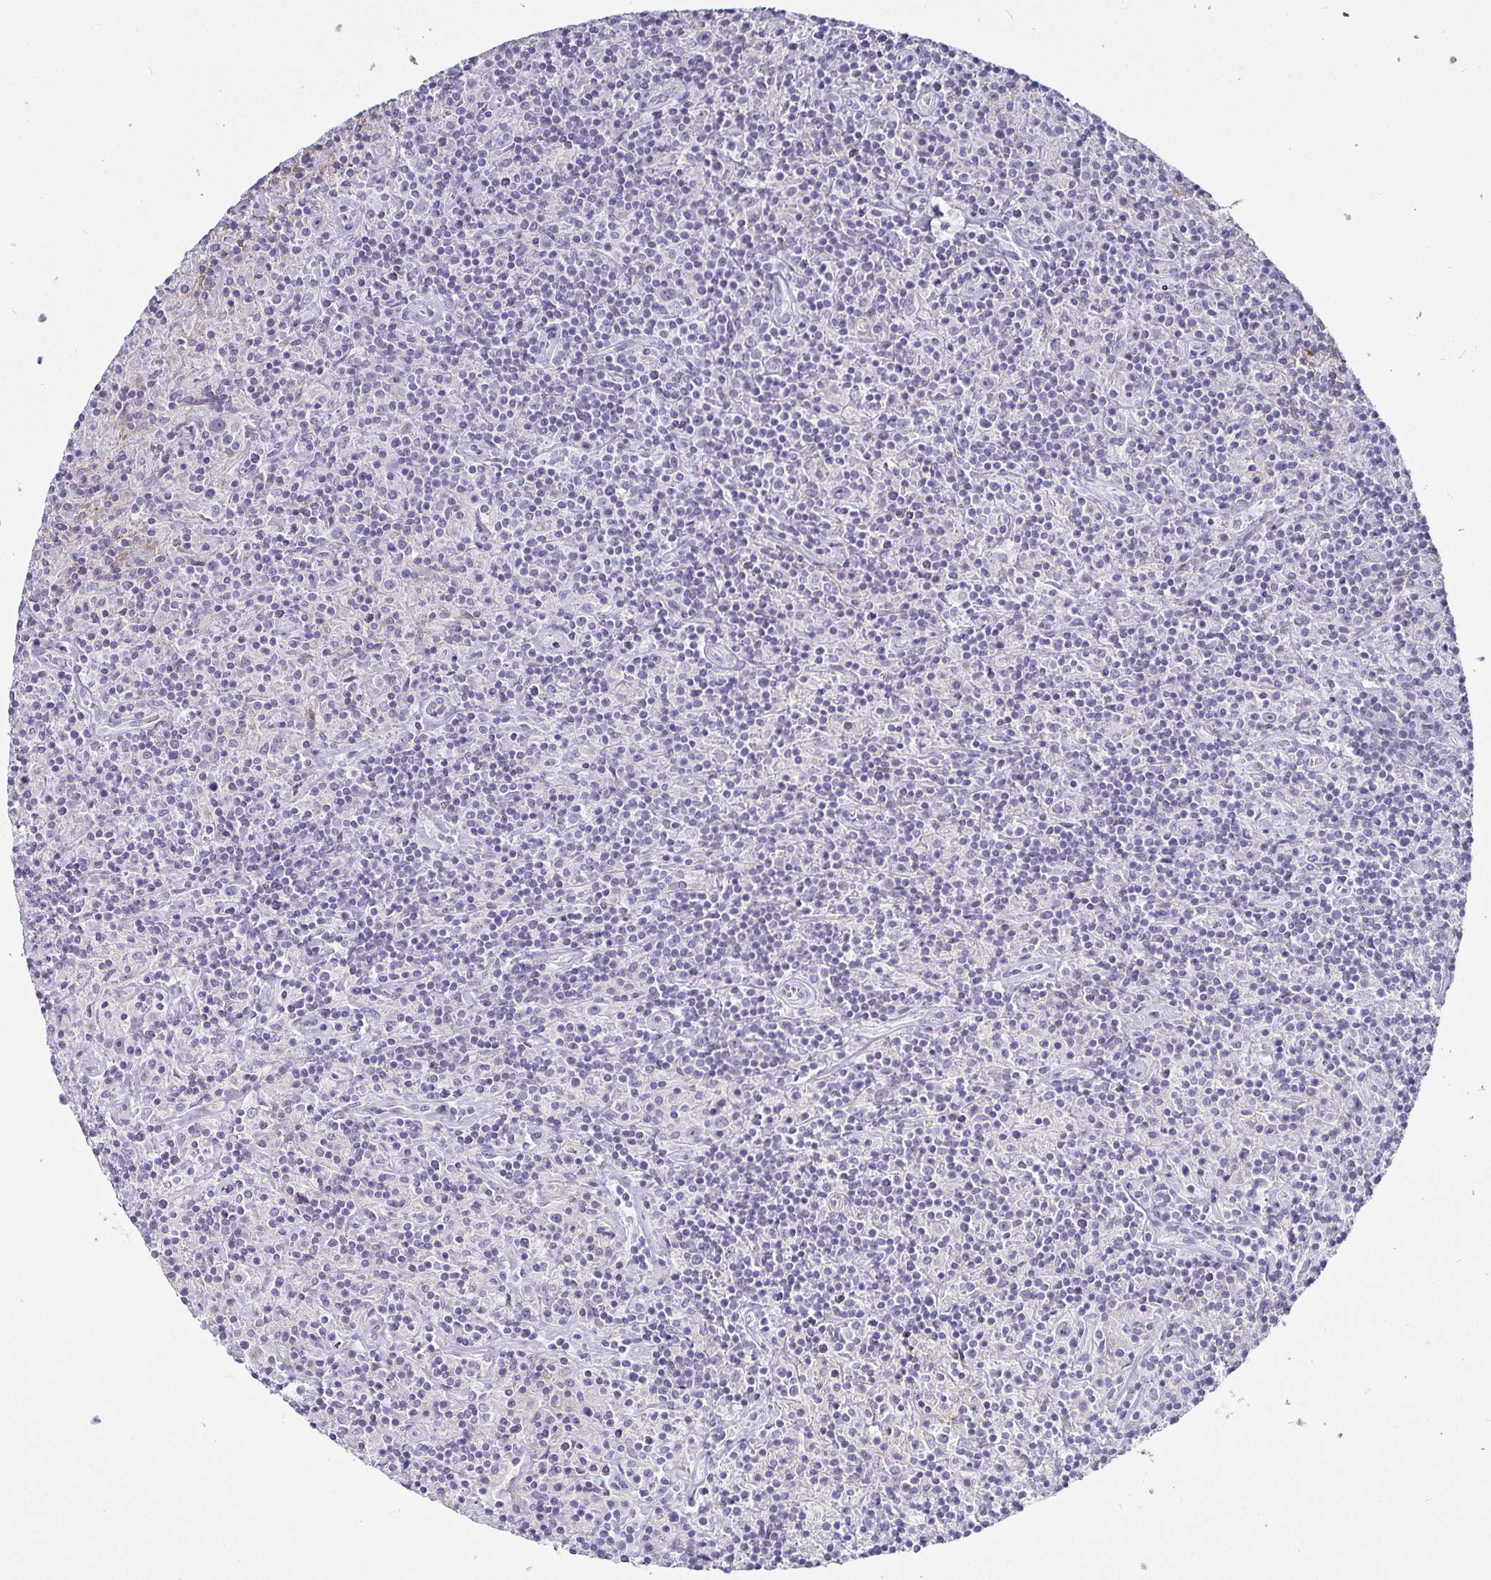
{"staining": {"intensity": "negative", "quantity": "none", "location": "none"}, "tissue": "lymphoma", "cell_type": "Tumor cells", "image_type": "cancer", "snomed": [{"axis": "morphology", "description": "Hodgkin's disease, NOS"}, {"axis": "topography", "description": "Lymph node"}], "caption": "A photomicrograph of lymphoma stained for a protein exhibits no brown staining in tumor cells.", "gene": "CA12", "patient": {"sex": "male", "age": 70}}